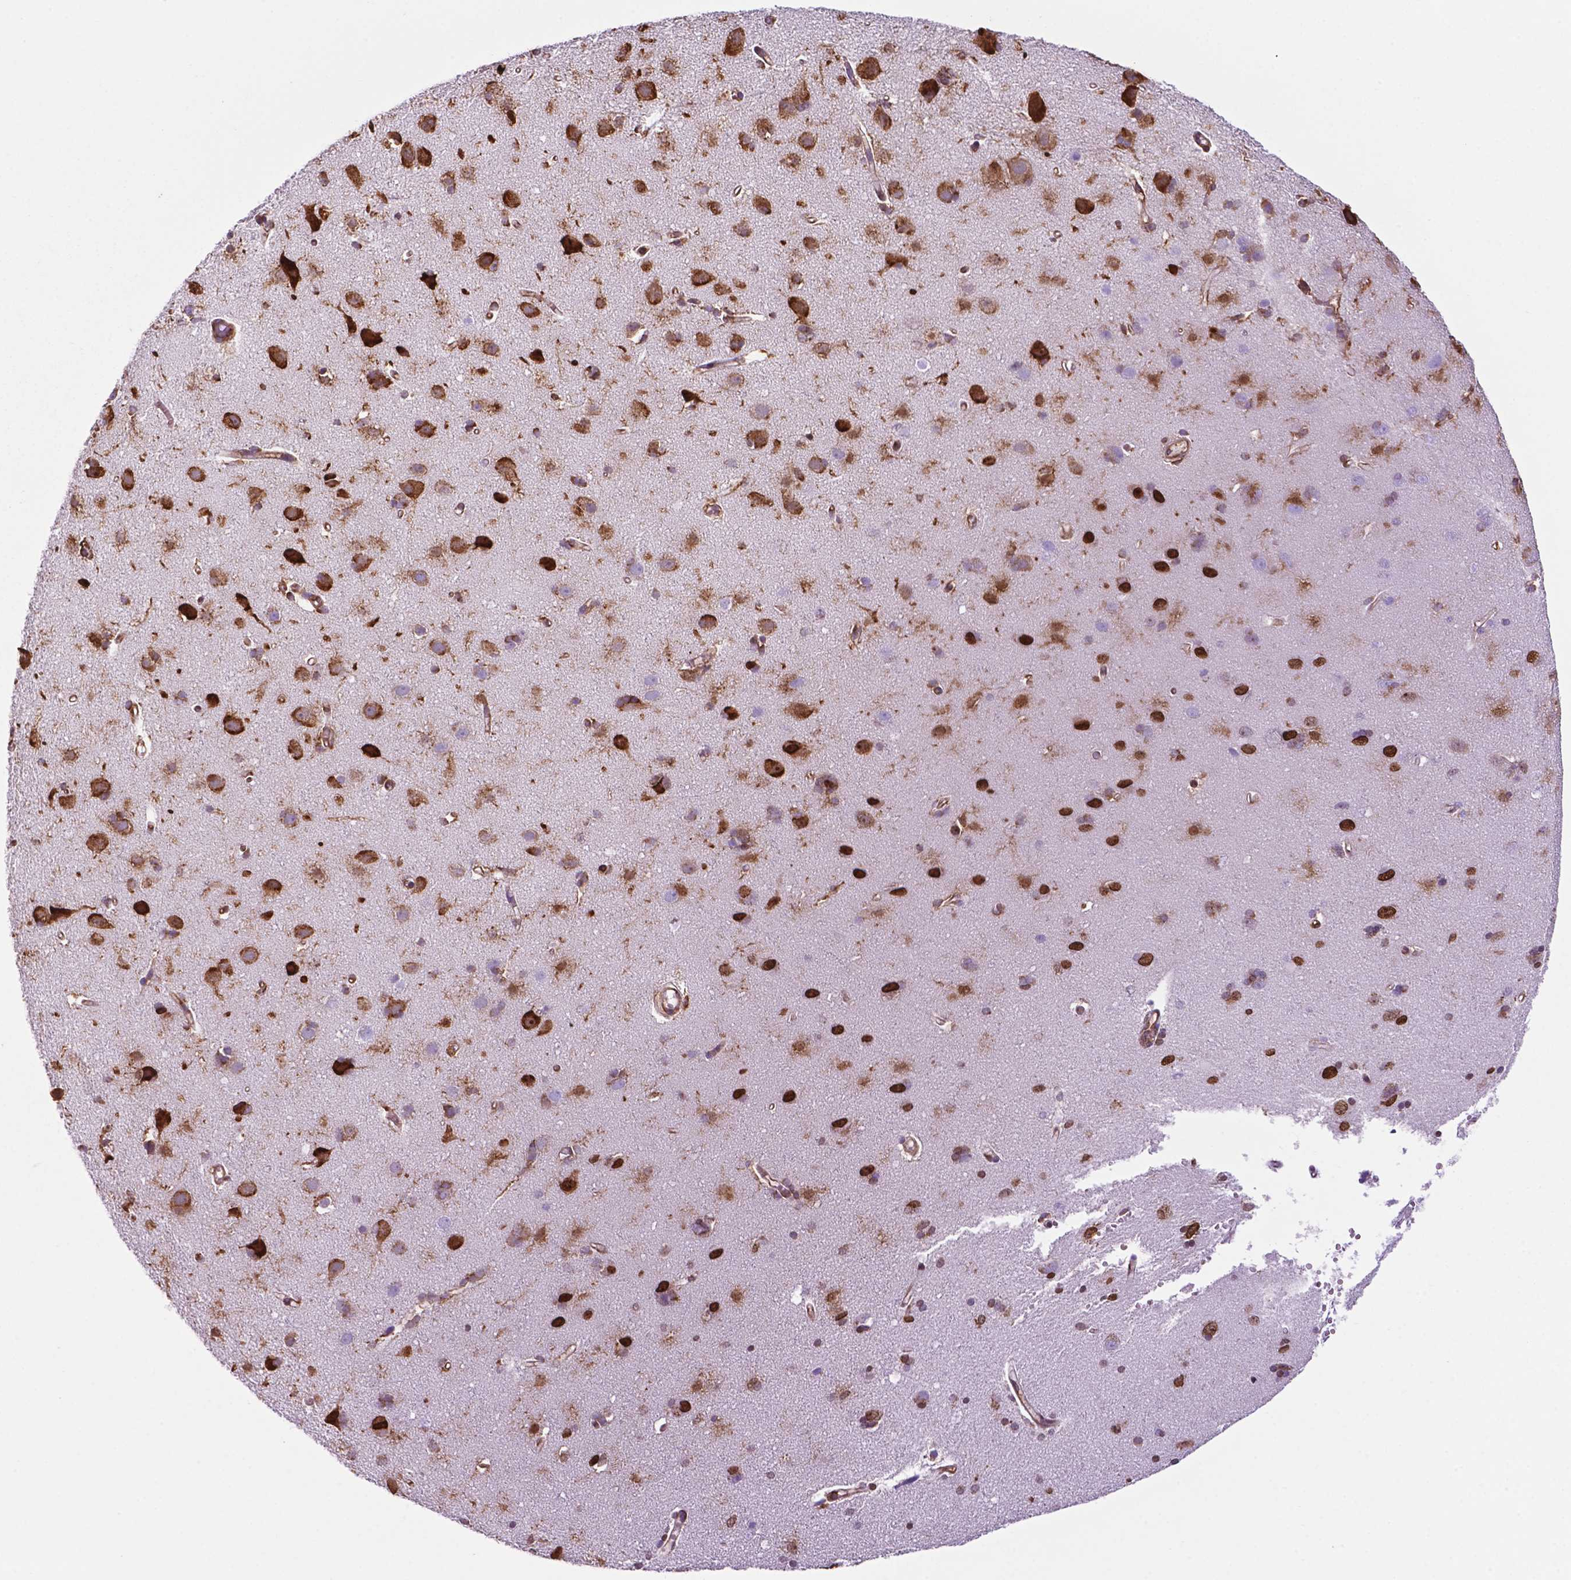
{"staining": {"intensity": "weak", "quantity": "25%-75%", "location": "cytoplasmic/membranous"}, "tissue": "cerebral cortex", "cell_type": "Endothelial cells", "image_type": "normal", "snomed": [{"axis": "morphology", "description": "Normal tissue, NOS"}, {"axis": "morphology", "description": "Glioma, malignant, High grade"}, {"axis": "topography", "description": "Cerebral cortex"}], "caption": "Cerebral cortex was stained to show a protein in brown. There is low levels of weak cytoplasmic/membranous staining in about 25%-75% of endothelial cells. Nuclei are stained in blue.", "gene": "RPL29", "patient": {"sex": "male", "age": 71}}